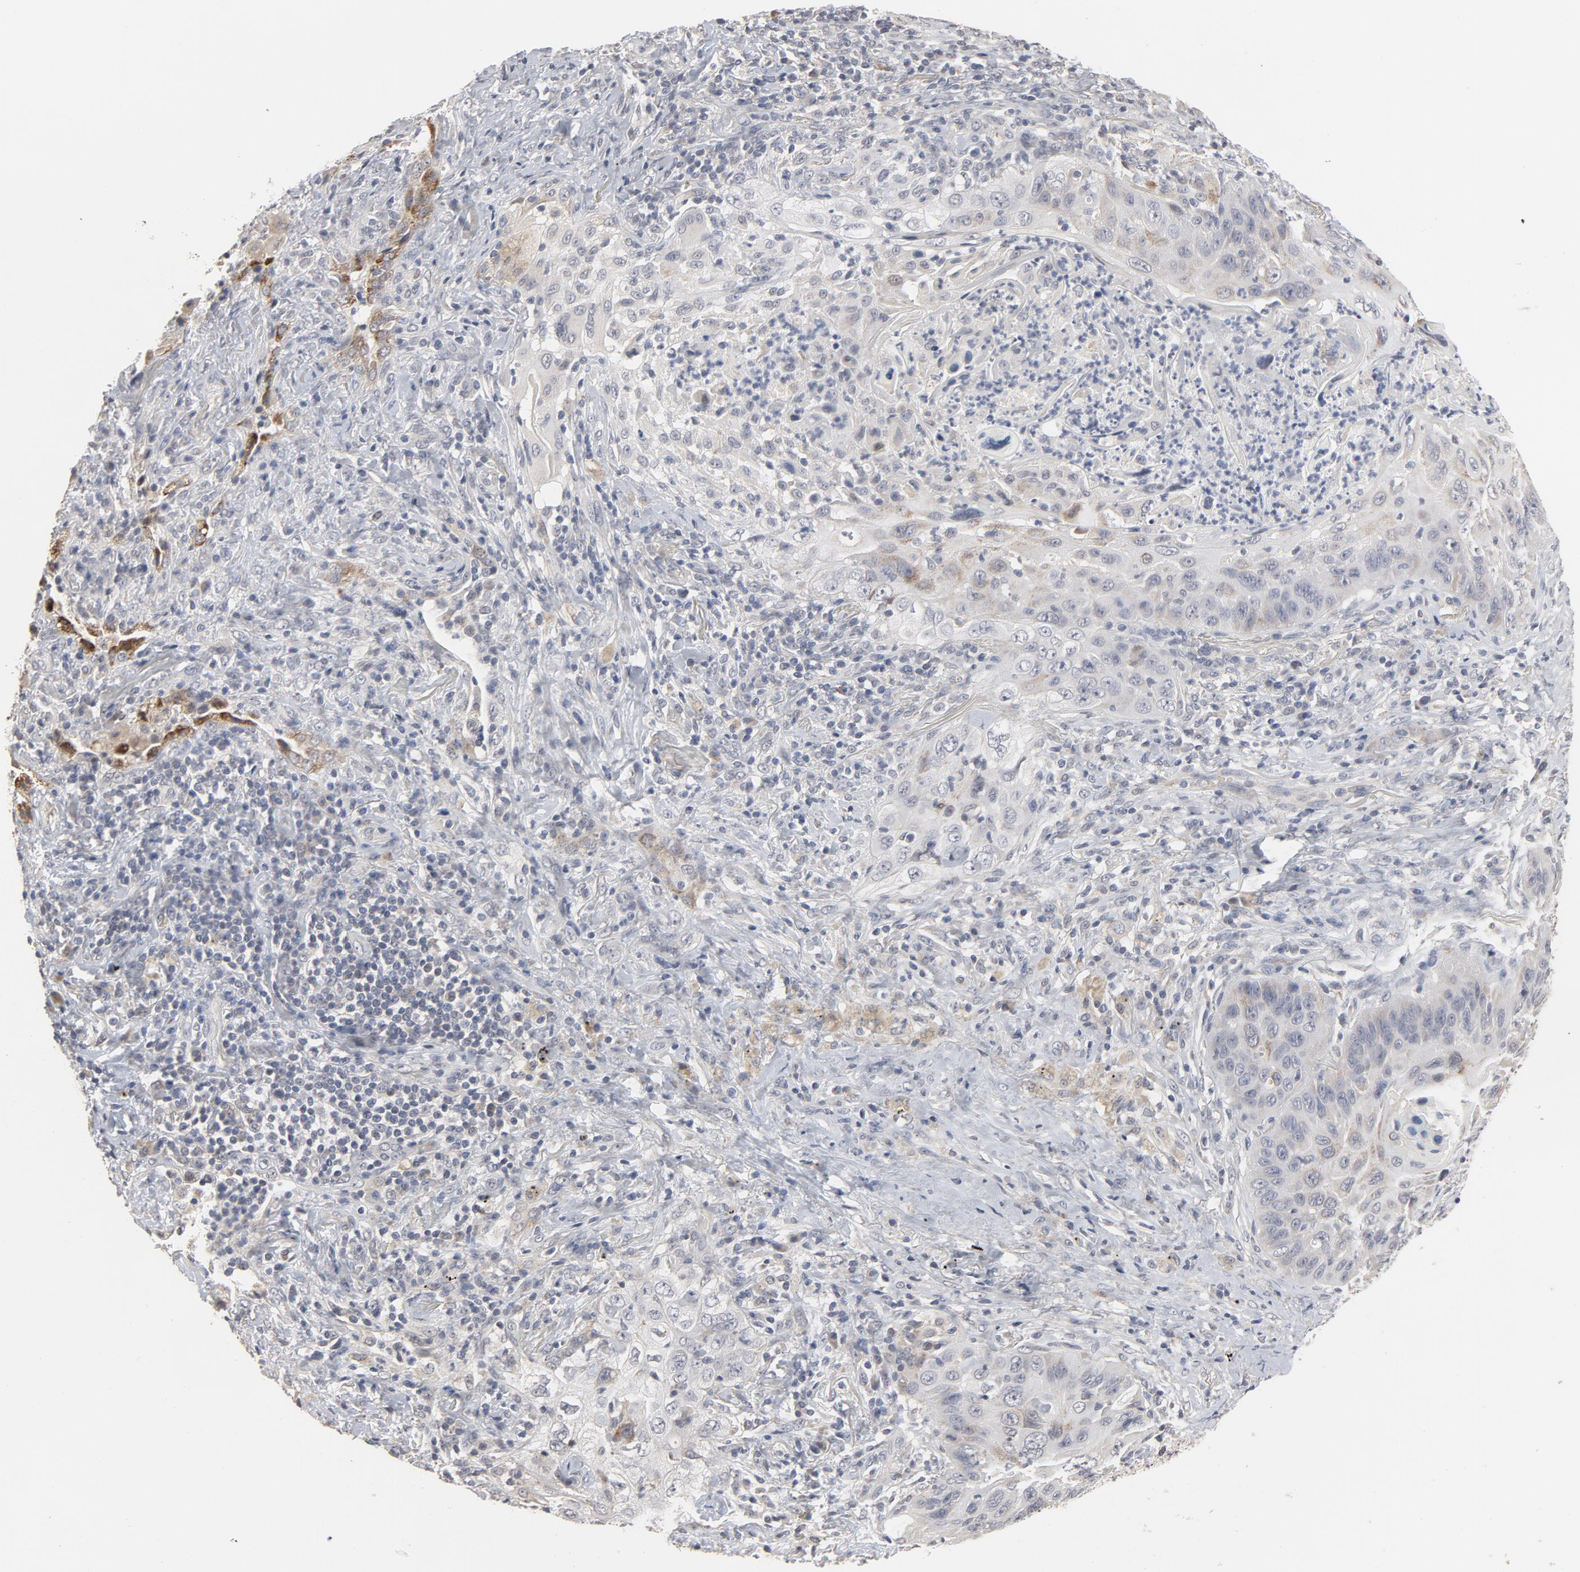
{"staining": {"intensity": "negative", "quantity": "none", "location": "none"}, "tissue": "lung cancer", "cell_type": "Tumor cells", "image_type": "cancer", "snomed": [{"axis": "morphology", "description": "Squamous cell carcinoma, NOS"}, {"axis": "topography", "description": "Lung"}], "caption": "High power microscopy photomicrograph of an immunohistochemistry image of lung cancer (squamous cell carcinoma), revealing no significant positivity in tumor cells.", "gene": "PPP1R1B", "patient": {"sex": "female", "age": 67}}